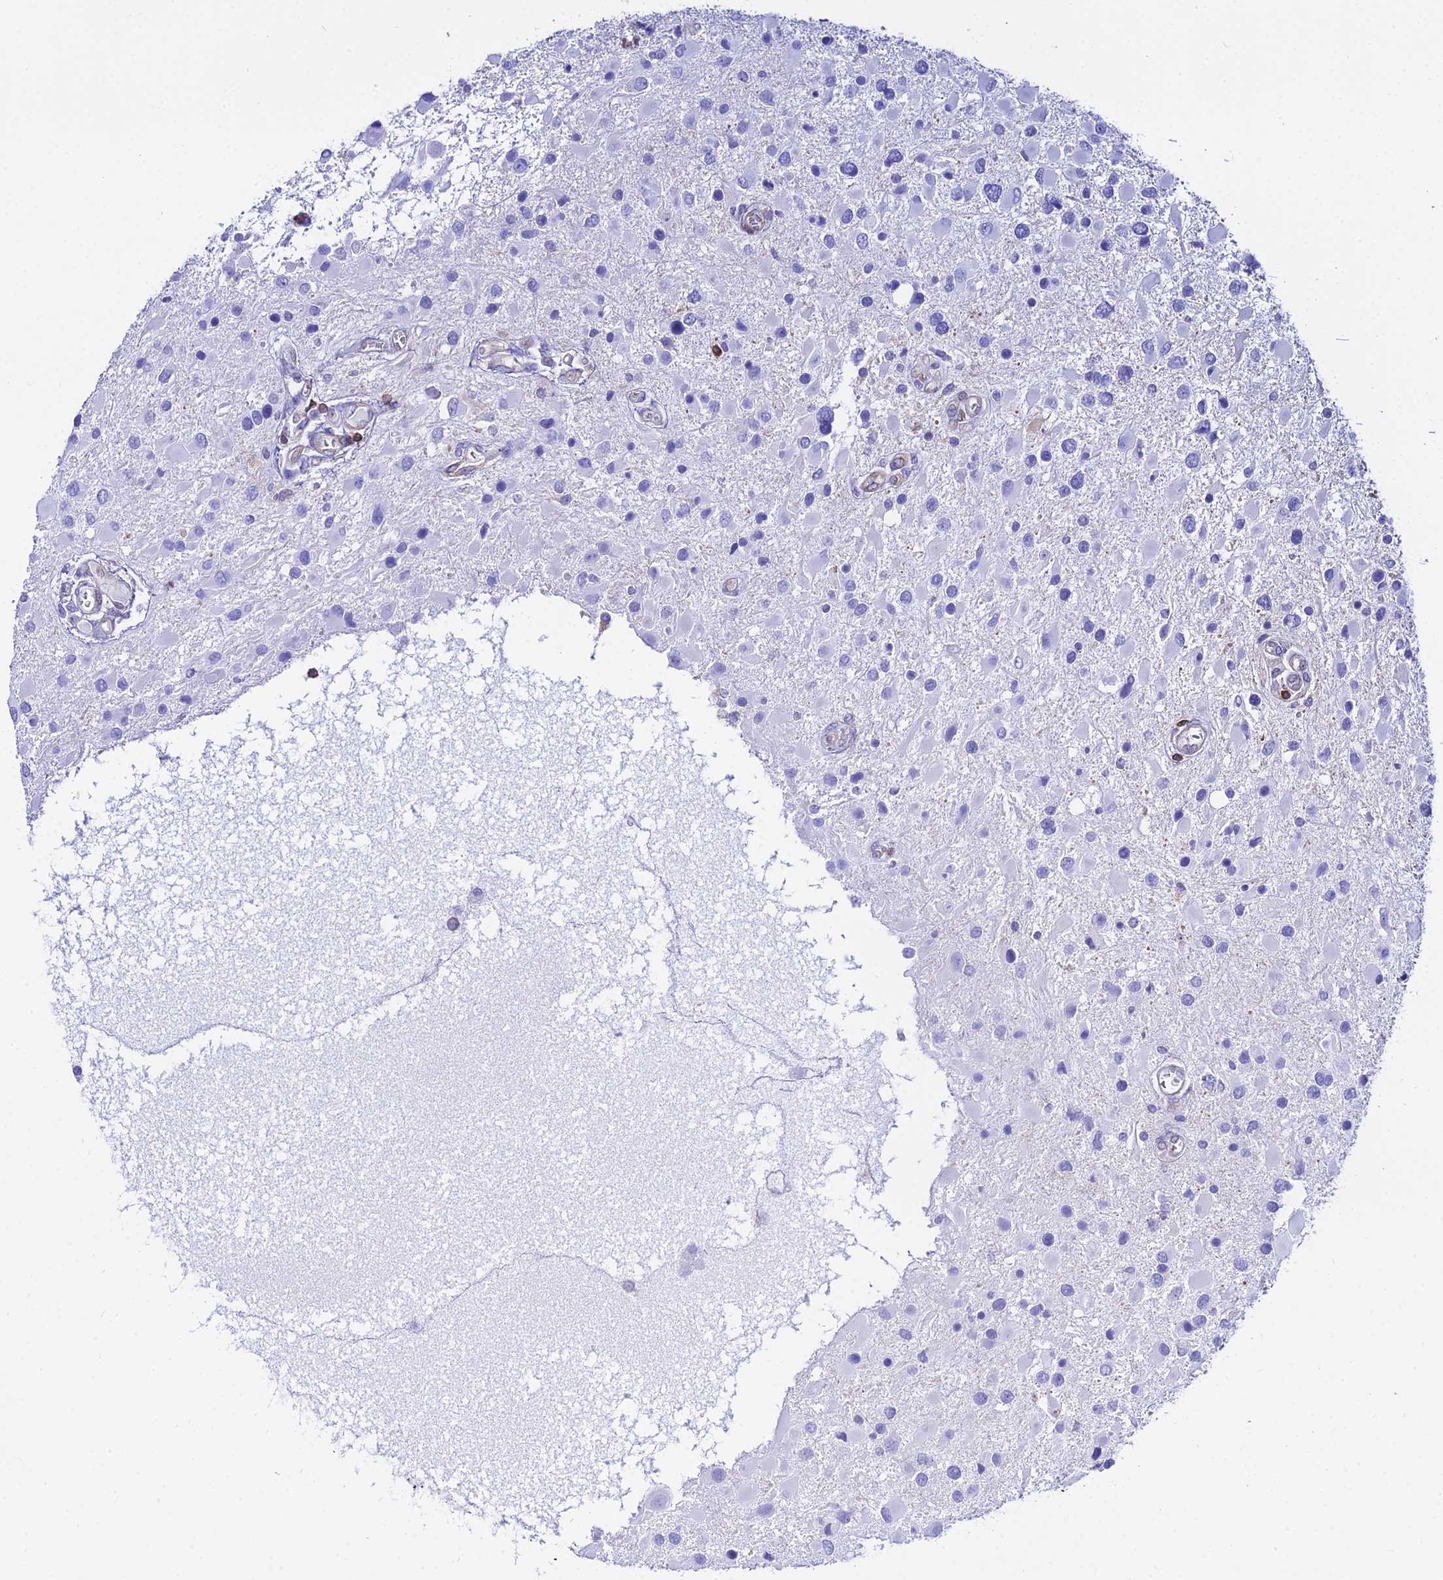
{"staining": {"intensity": "negative", "quantity": "none", "location": "none"}, "tissue": "glioma", "cell_type": "Tumor cells", "image_type": "cancer", "snomed": [{"axis": "morphology", "description": "Glioma, malignant, High grade"}, {"axis": "topography", "description": "Brain"}], "caption": "Tumor cells show no significant staining in malignant glioma (high-grade). (DAB IHC, high magnification).", "gene": "S100A16", "patient": {"sex": "male", "age": 53}}